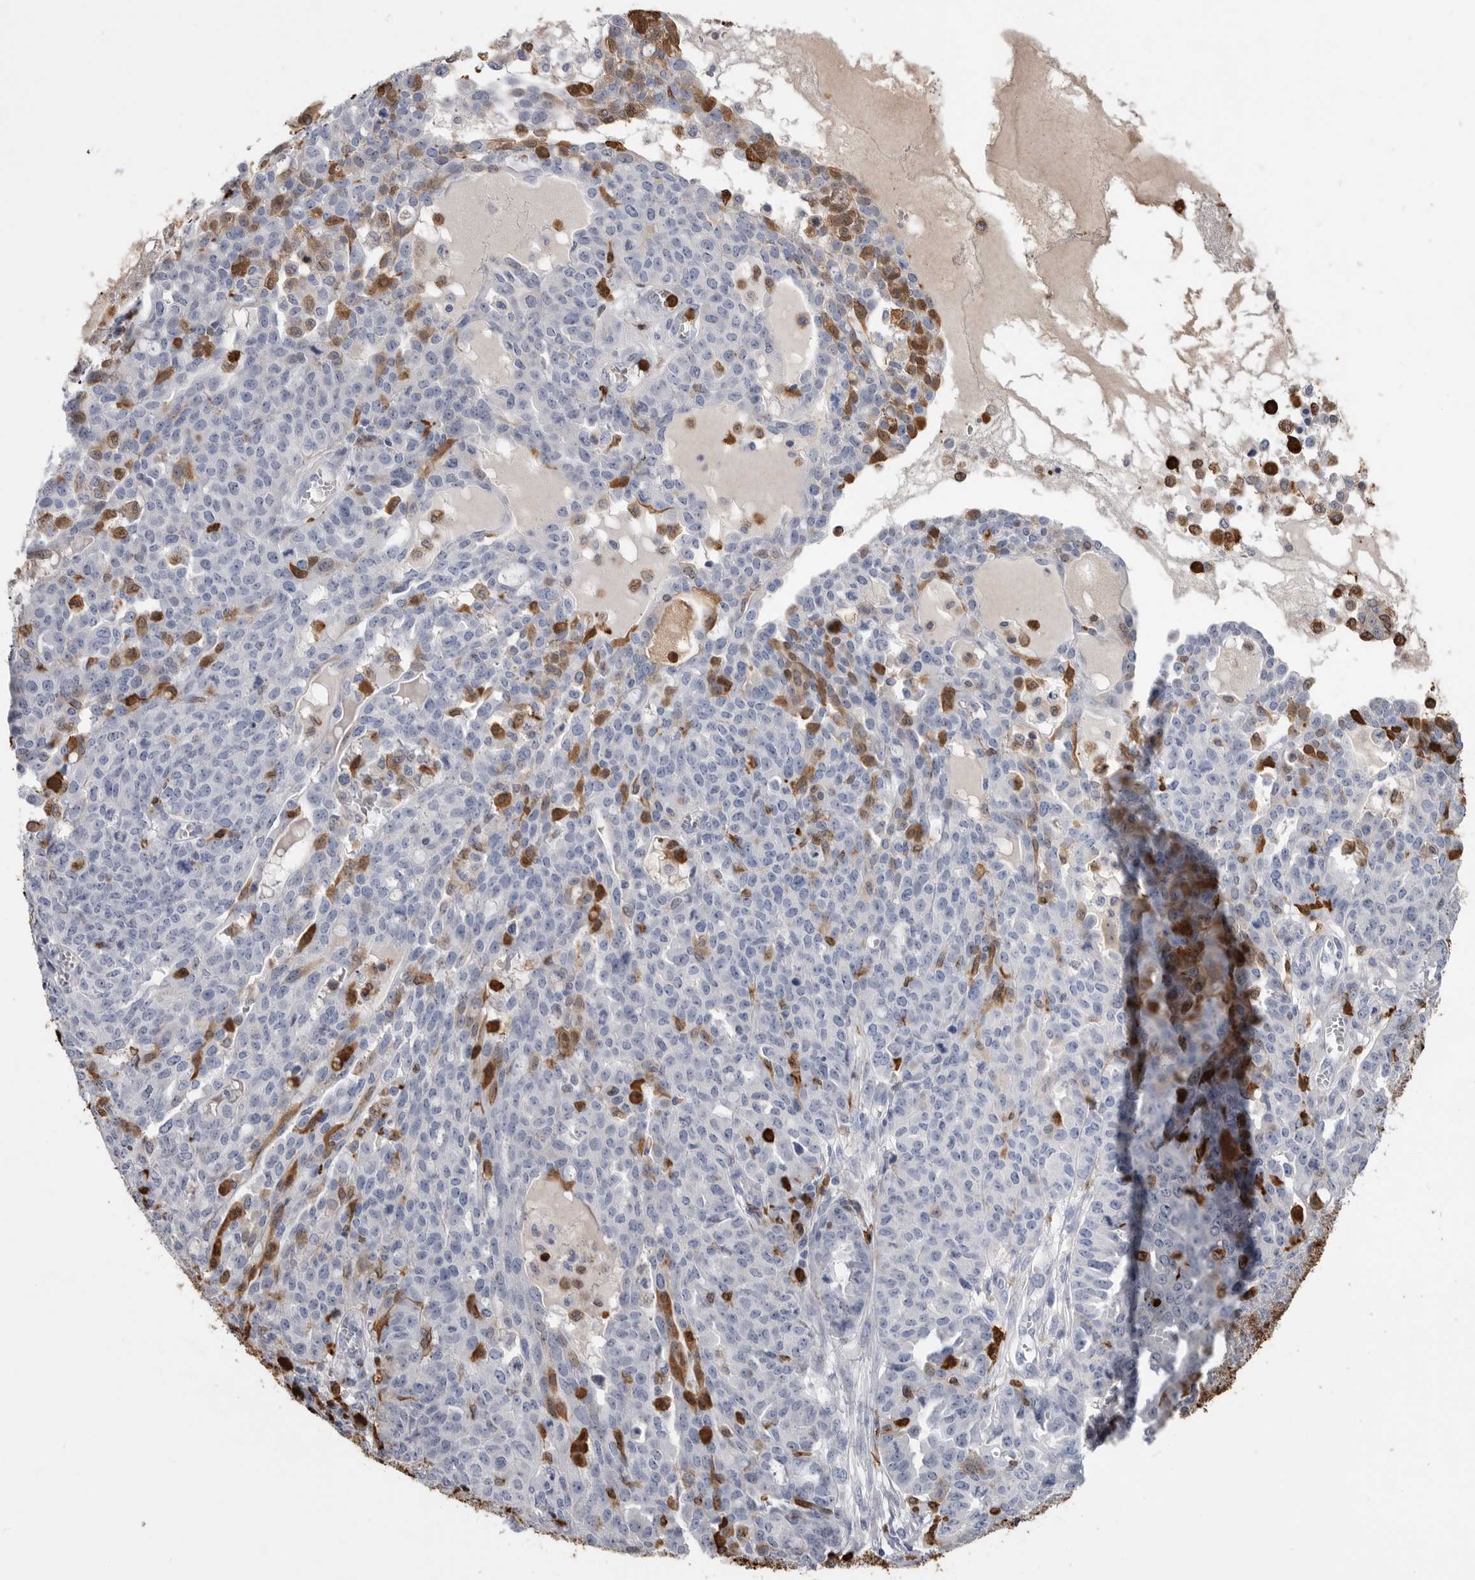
{"staining": {"intensity": "negative", "quantity": "none", "location": "none"}, "tissue": "ovarian cancer", "cell_type": "Tumor cells", "image_type": "cancer", "snomed": [{"axis": "morphology", "description": "Cystadenocarcinoma, serous, NOS"}, {"axis": "topography", "description": "Soft tissue"}, {"axis": "topography", "description": "Ovary"}], "caption": "A photomicrograph of ovarian cancer (serous cystadenocarcinoma) stained for a protein reveals no brown staining in tumor cells. Nuclei are stained in blue.", "gene": "CYB561D1", "patient": {"sex": "female", "age": 57}}